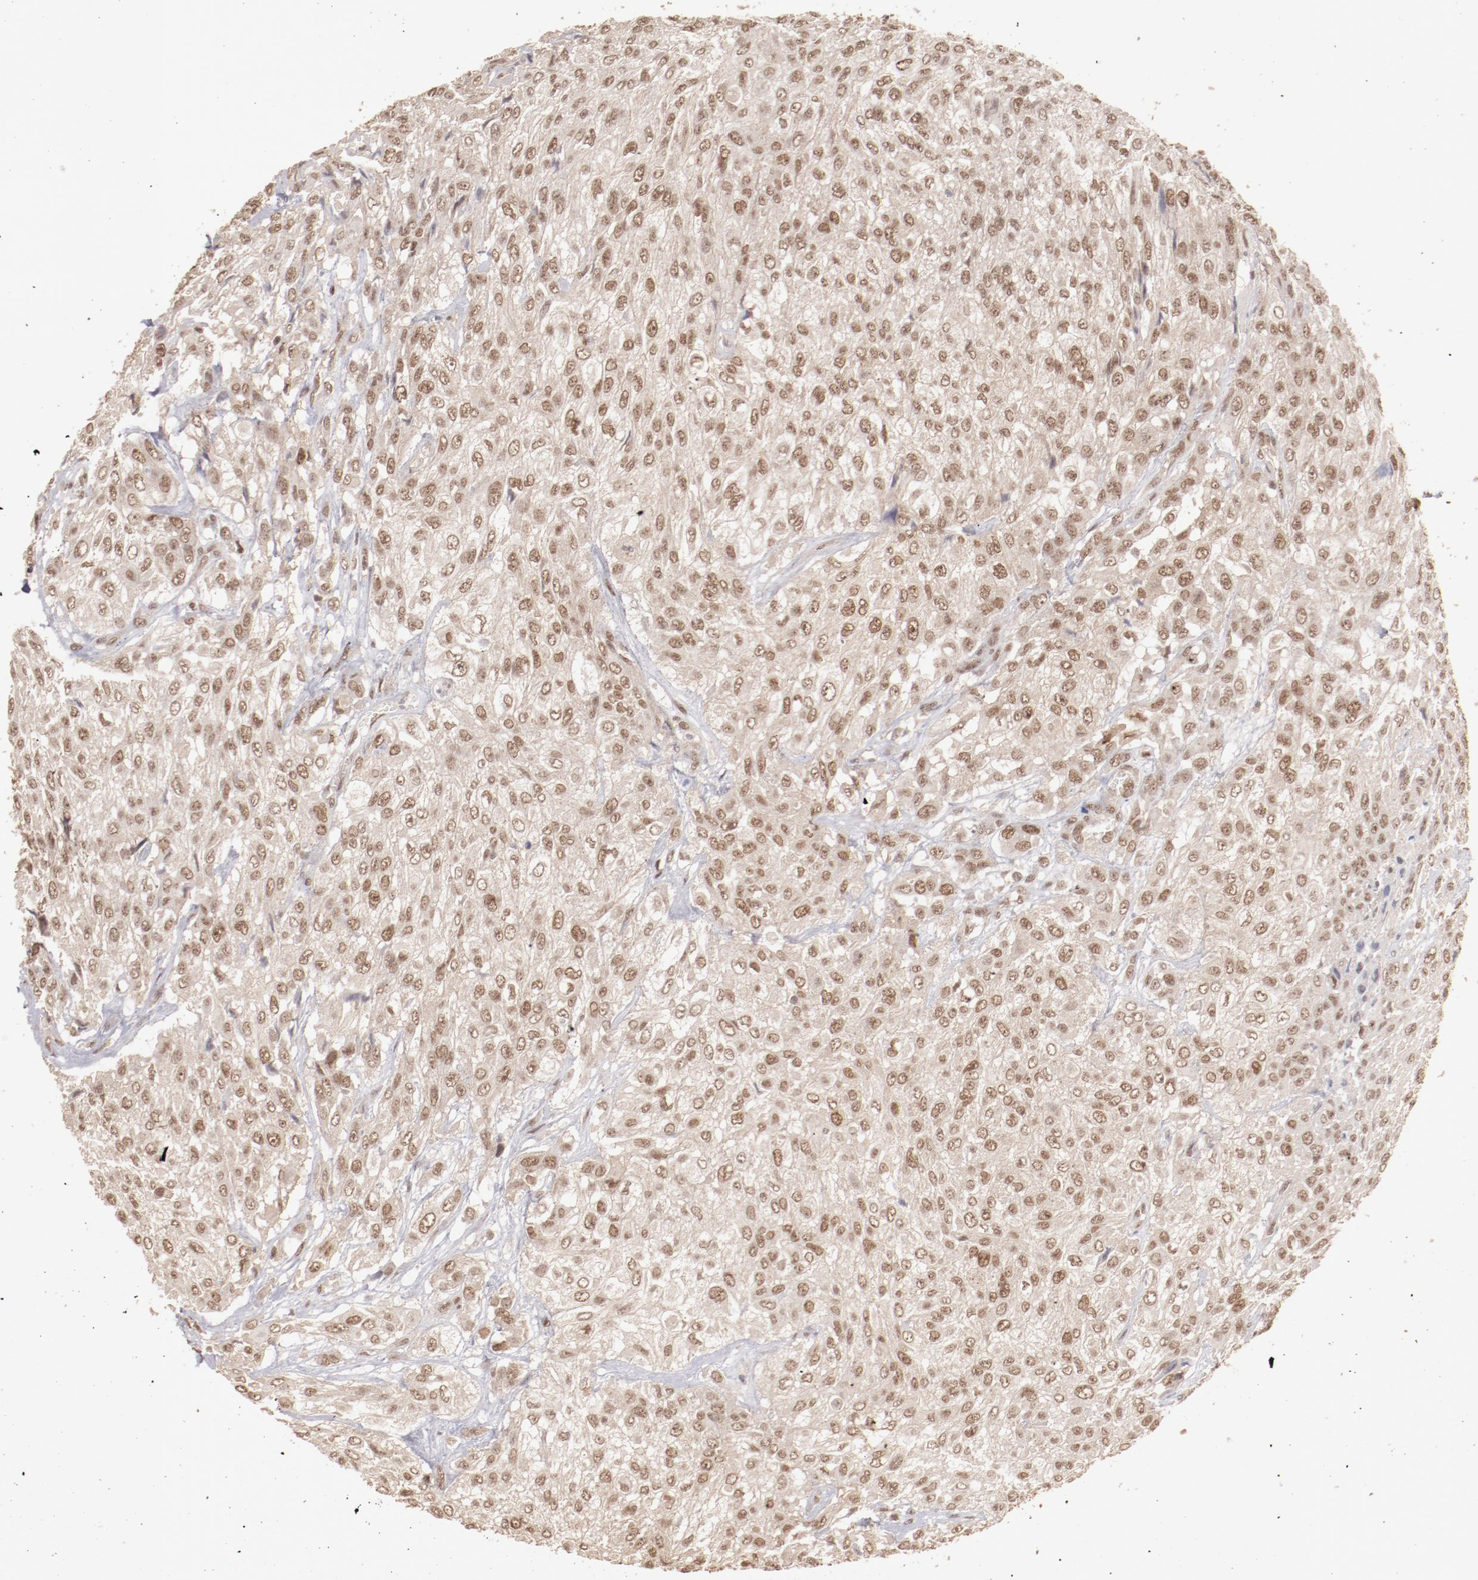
{"staining": {"intensity": "moderate", "quantity": ">75%", "location": "cytoplasmic/membranous,nuclear"}, "tissue": "urothelial cancer", "cell_type": "Tumor cells", "image_type": "cancer", "snomed": [{"axis": "morphology", "description": "Urothelial carcinoma, High grade"}, {"axis": "topography", "description": "Urinary bladder"}], "caption": "A brown stain labels moderate cytoplasmic/membranous and nuclear expression of a protein in human urothelial carcinoma (high-grade) tumor cells. The staining was performed using DAB to visualize the protein expression in brown, while the nuclei were stained in blue with hematoxylin (Magnification: 20x).", "gene": "CLOCK", "patient": {"sex": "male", "age": 57}}